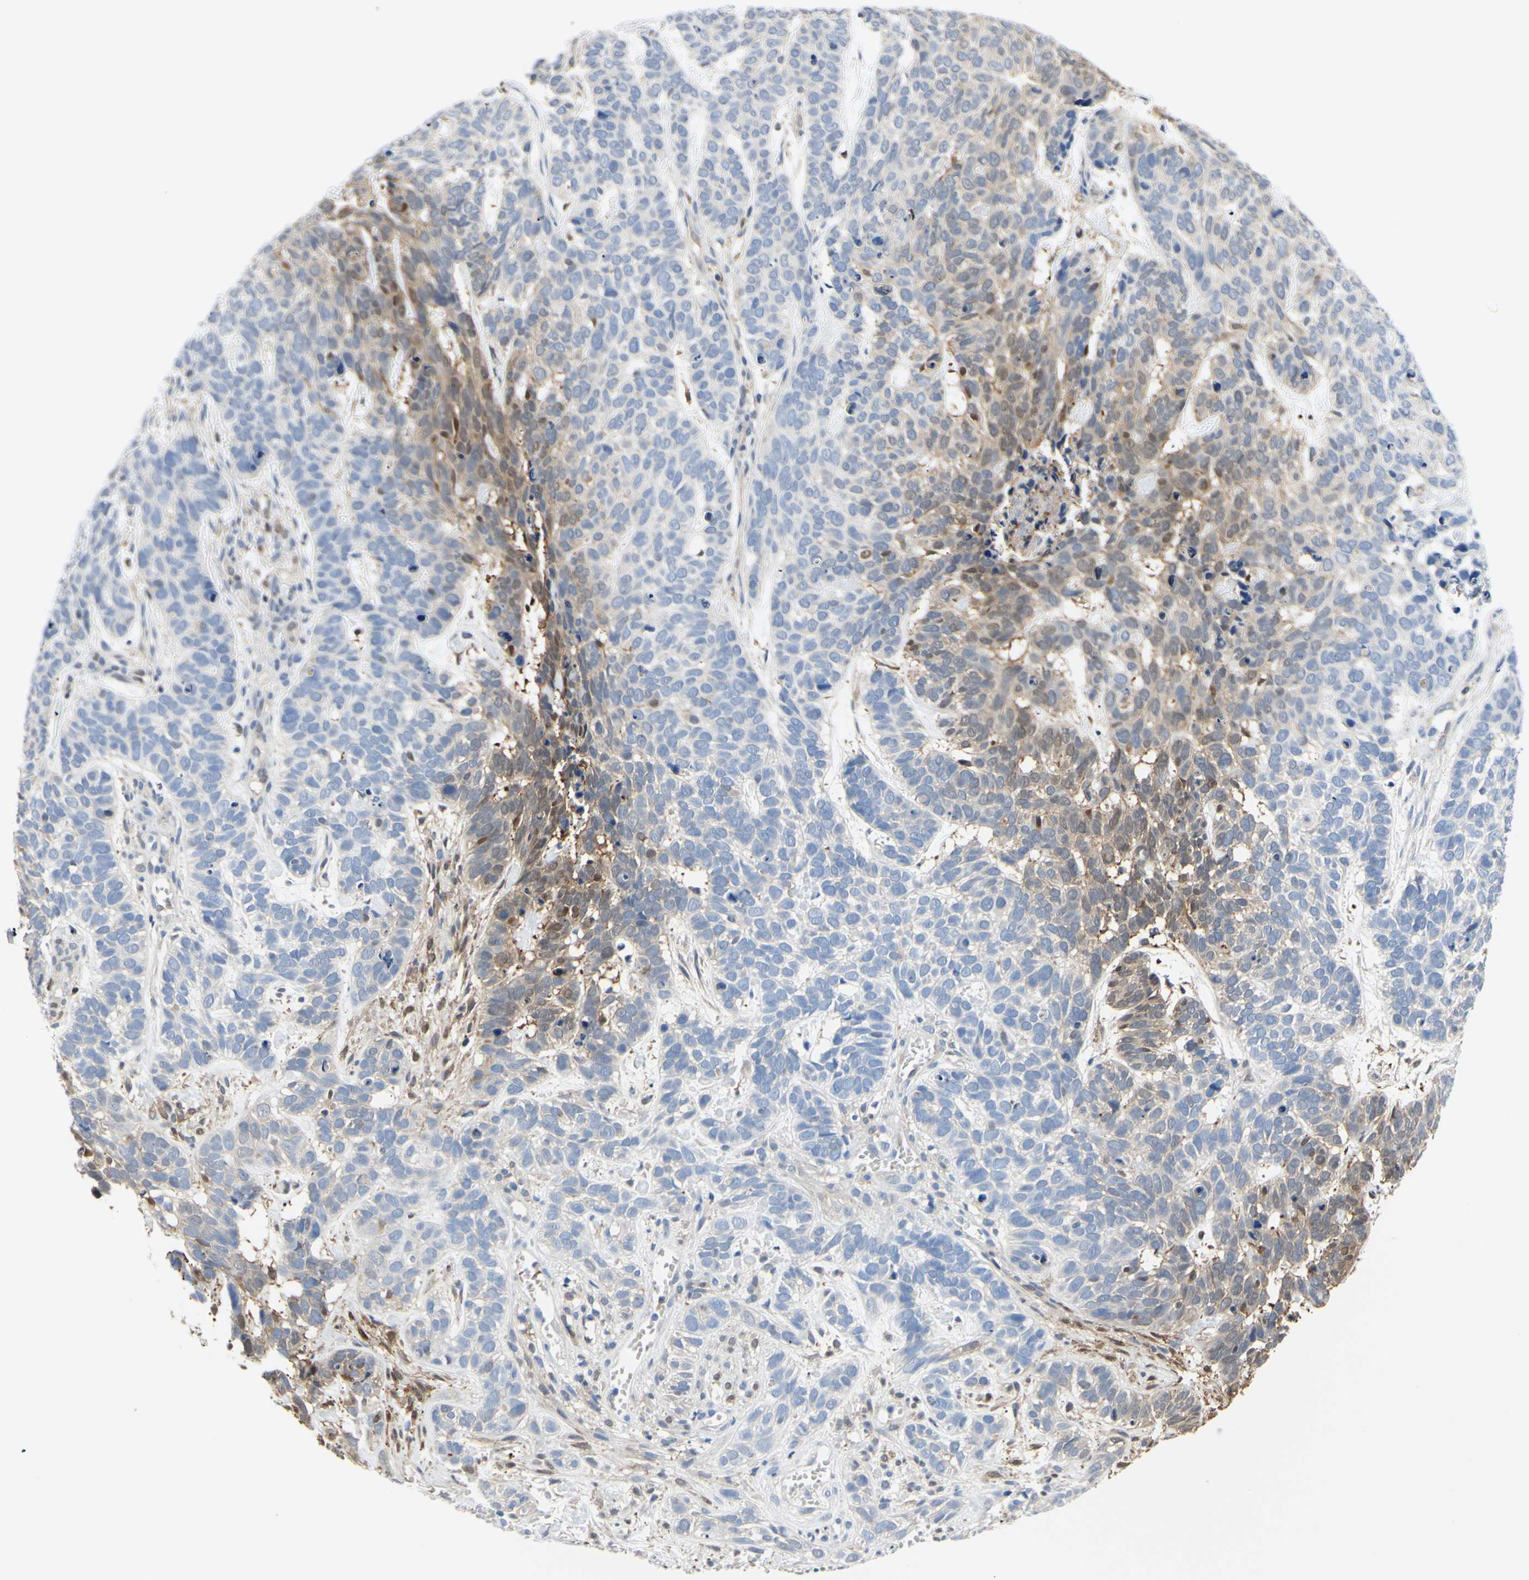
{"staining": {"intensity": "moderate", "quantity": "25%-75%", "location": "cytoplasmic/membranous"}, "tissue": "skin cancer", "cell_type": "Tumor cells", "image_type": "cancer", "snomed": [{"axis": "morphology", "description": "Basal cell carcinoma"}, {"axis": "topography", "description": "Skin"}], "caption": "Immunohistochemical staining of skin cancer (basal cell carcinoma) reveals medium levels of moderate cytoplasmic/membranous protein staining in approximately 25%-75% of tumor cells. The staining is performed using DAB (3,3'-diaminobenzidine) brown chromogen to label protein expression. The nuclei are counter-stained blue using hematoxylin.", "gene": "UPK3B", "patient": {"sex": "male", "age": 87}}